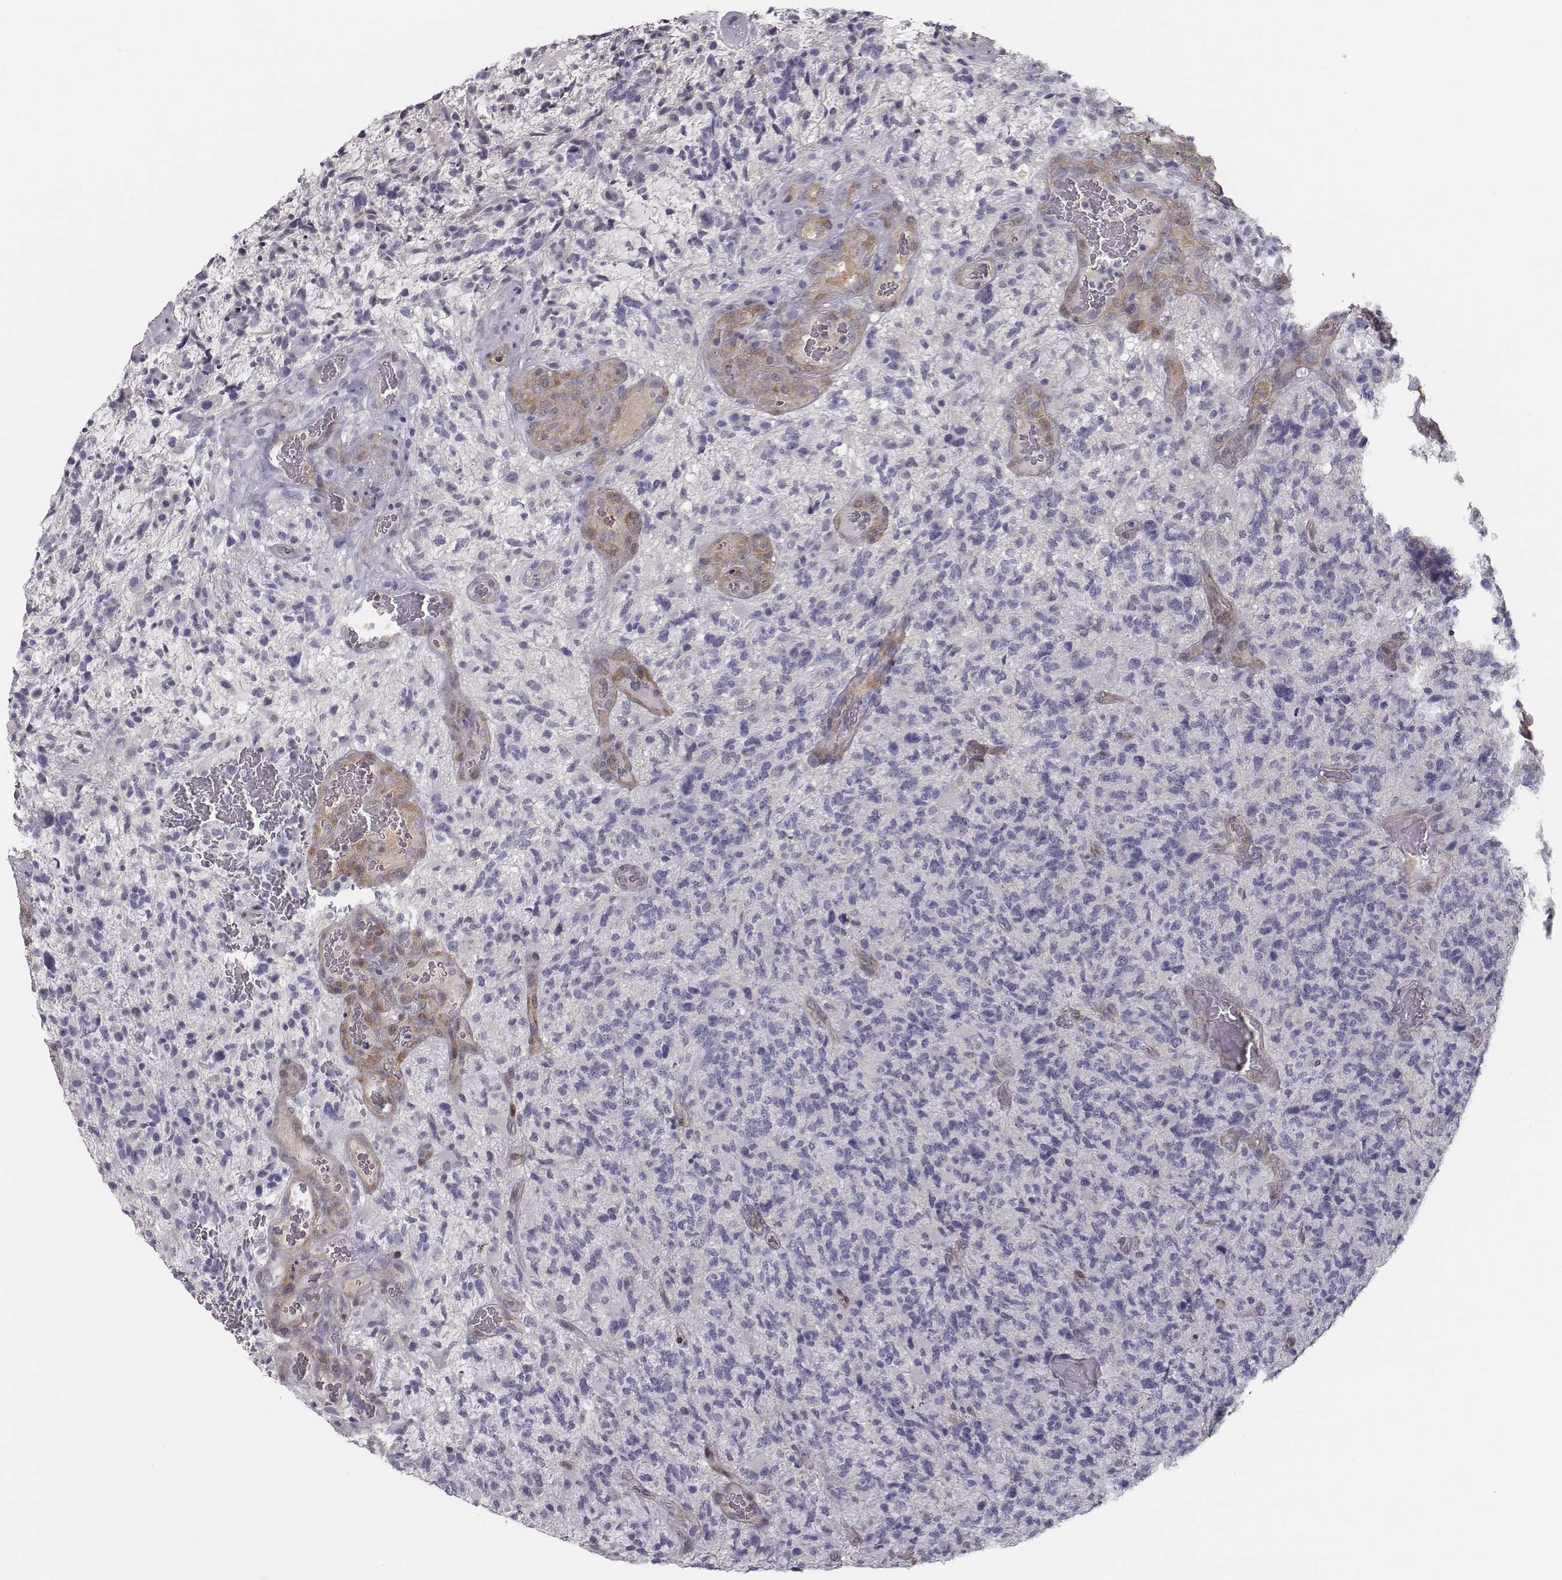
{"staining": {"intensity": "negative", "quantity": "none", "location": "none"}, "tissue": "glioma", "cell_type": "Tumor cells", "image_type": "cancer", "snomed": [{"axis": "morphology", "description": "Glioma, malignant, High grade"}, {"axis": "topography", "description": "Brain"}], "caption": "Glioma was stained to show a protein in brown. There is no significant expression in tumor cells. Nuclei are stained in blue.", "gene": "ISYNA1", "patient": {"sex": "female", "age": 71}}